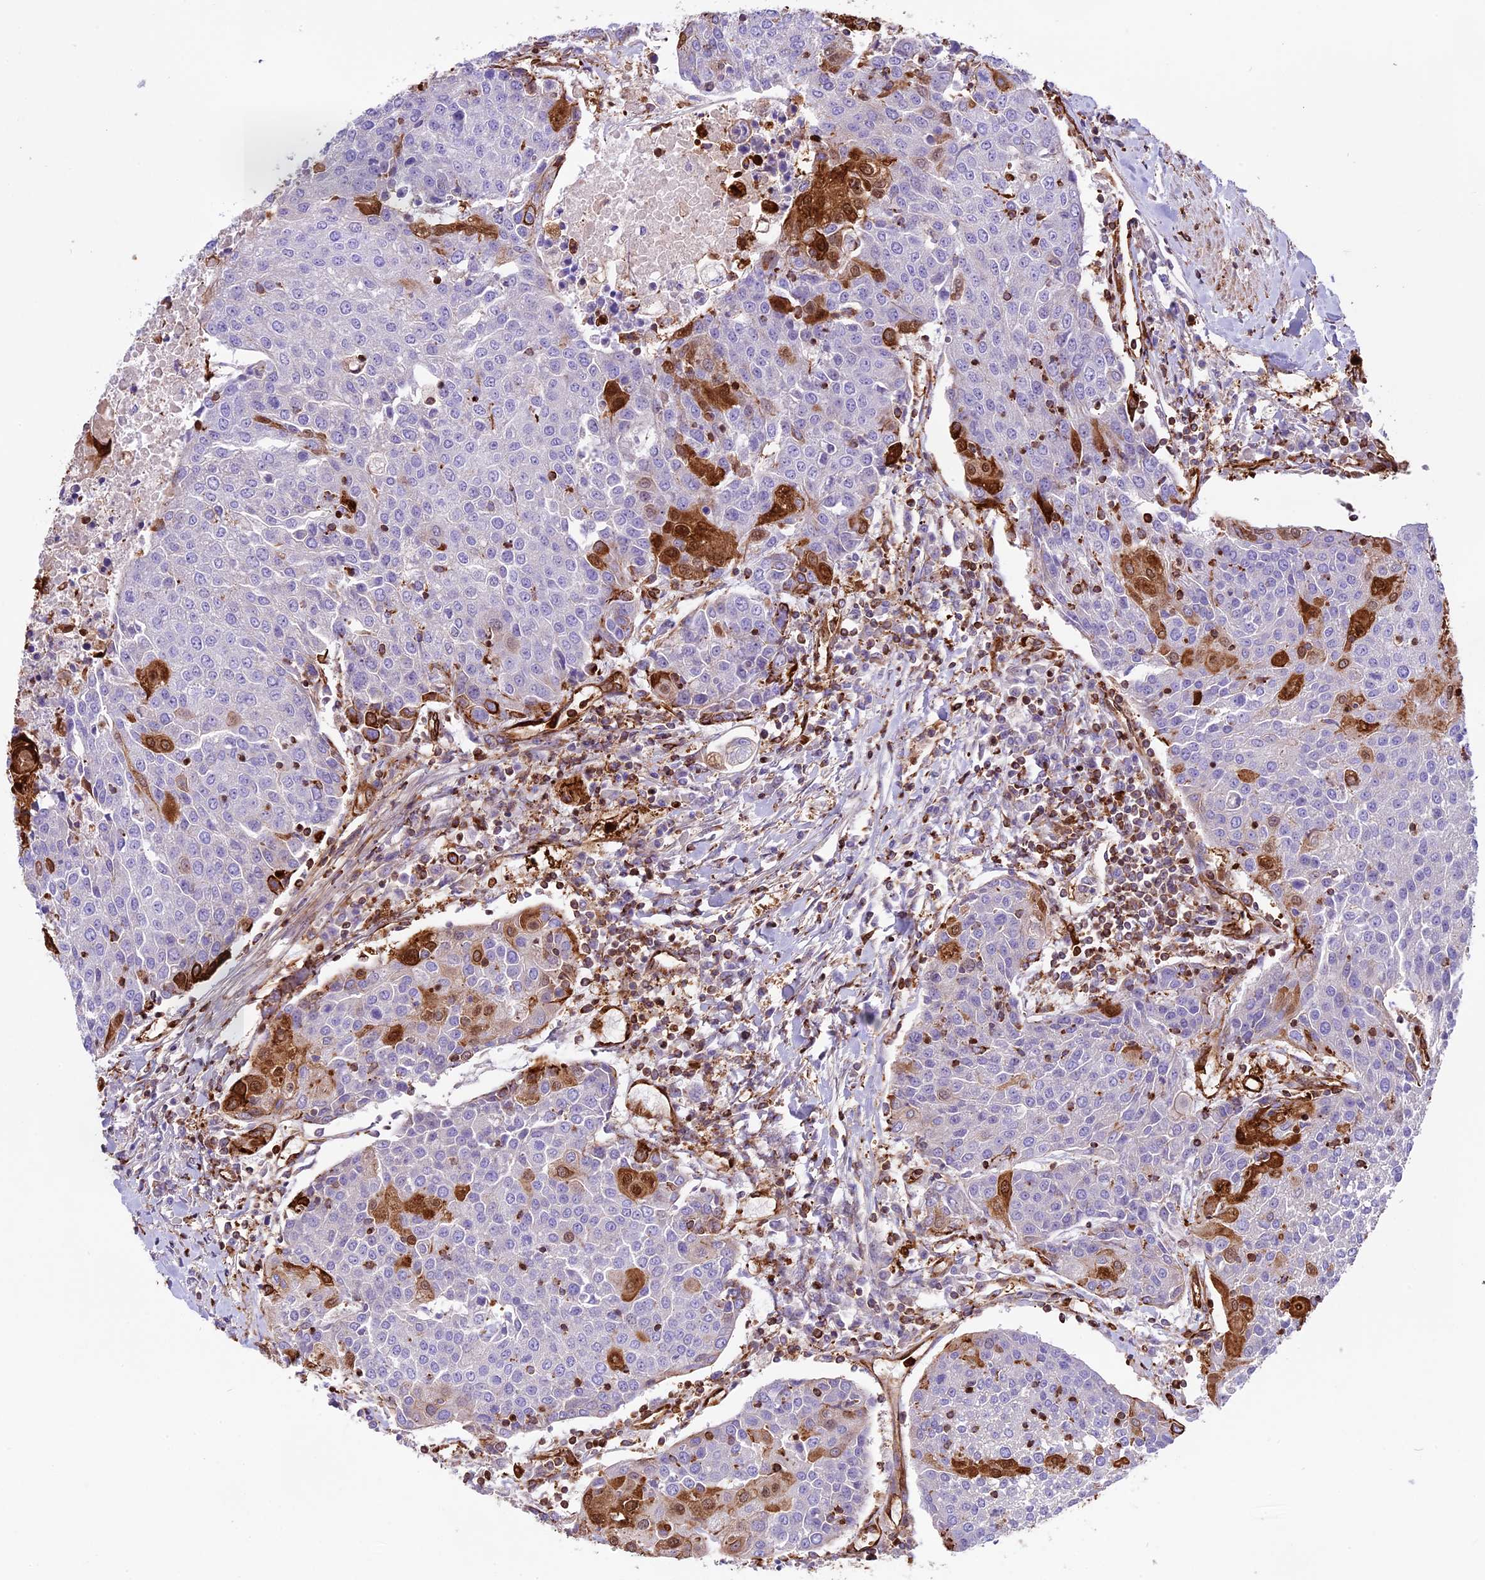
{"staining": {"intensity": "negative", "quantity": "none", "location": "none"}, "tissue": "urothelial cancer", "cell_type": "Tumor cells", "image_type": "cancer", "snomed": [{"axis": "morphology", "description": "Urothelial carcinoma, High grade"}, {"axis": "topography", "description": "Urinary bladder"}], "caption": "High power microscopy micrograph of an immunohistochemistry (IHC) photomicrograph of high-grade urothelial carcinoma, revealing no significant expression in tumor cells. (Immunohistochemistry, brightfield microscopy, high magnification).", "gene": "CD99L2", "patient": {"sex": "female", "age": 85}}